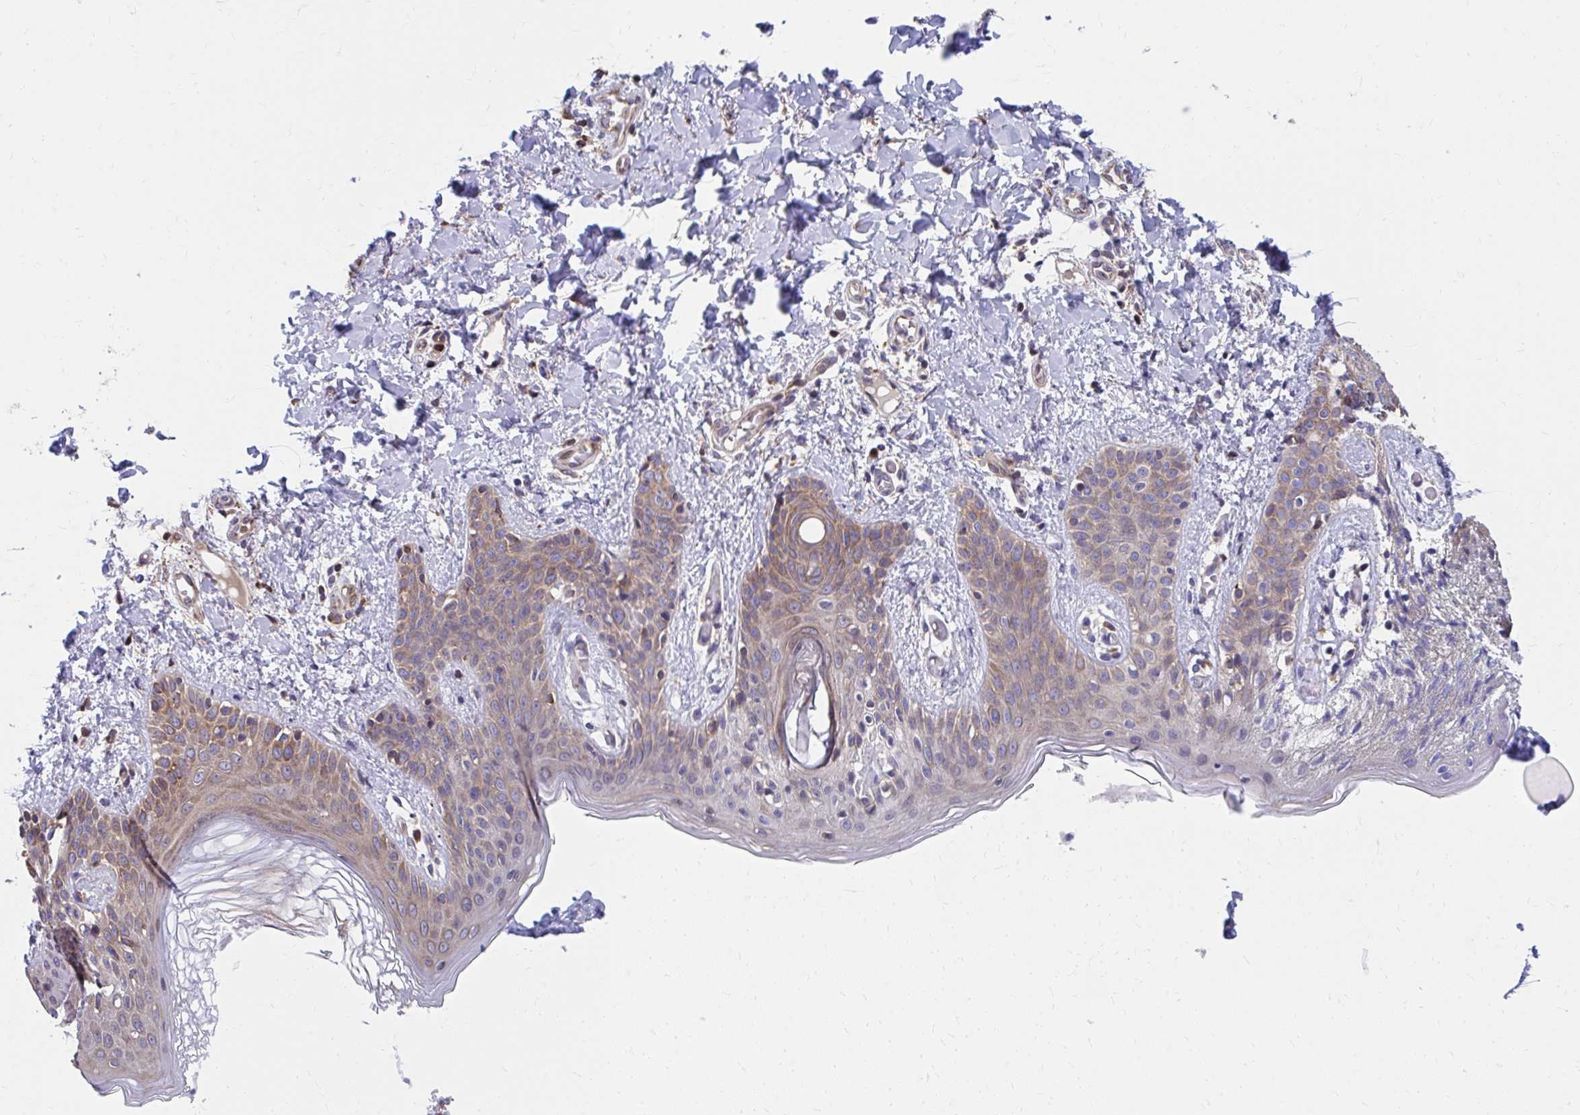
{"staining": {"intensity": "moderate", "quantity": ">75%", "location": "cytoplasmic/membranous"}, "tissue": "skin", "cell_type": "Fibroblasts", "image_type": "normal", "snomed": [{"axis": "morphology", "description": "Normal tissue, NOS"}, {"axis": "topography", "description": "Skin"}], "caption": "The micrograph reveals a brown stain indicating the presence of a protein in the cytoplasmic/membranous of fibroblasts in skin.", "gene": "ZNF778", "patient": {"sex": "male", "age": 16}}